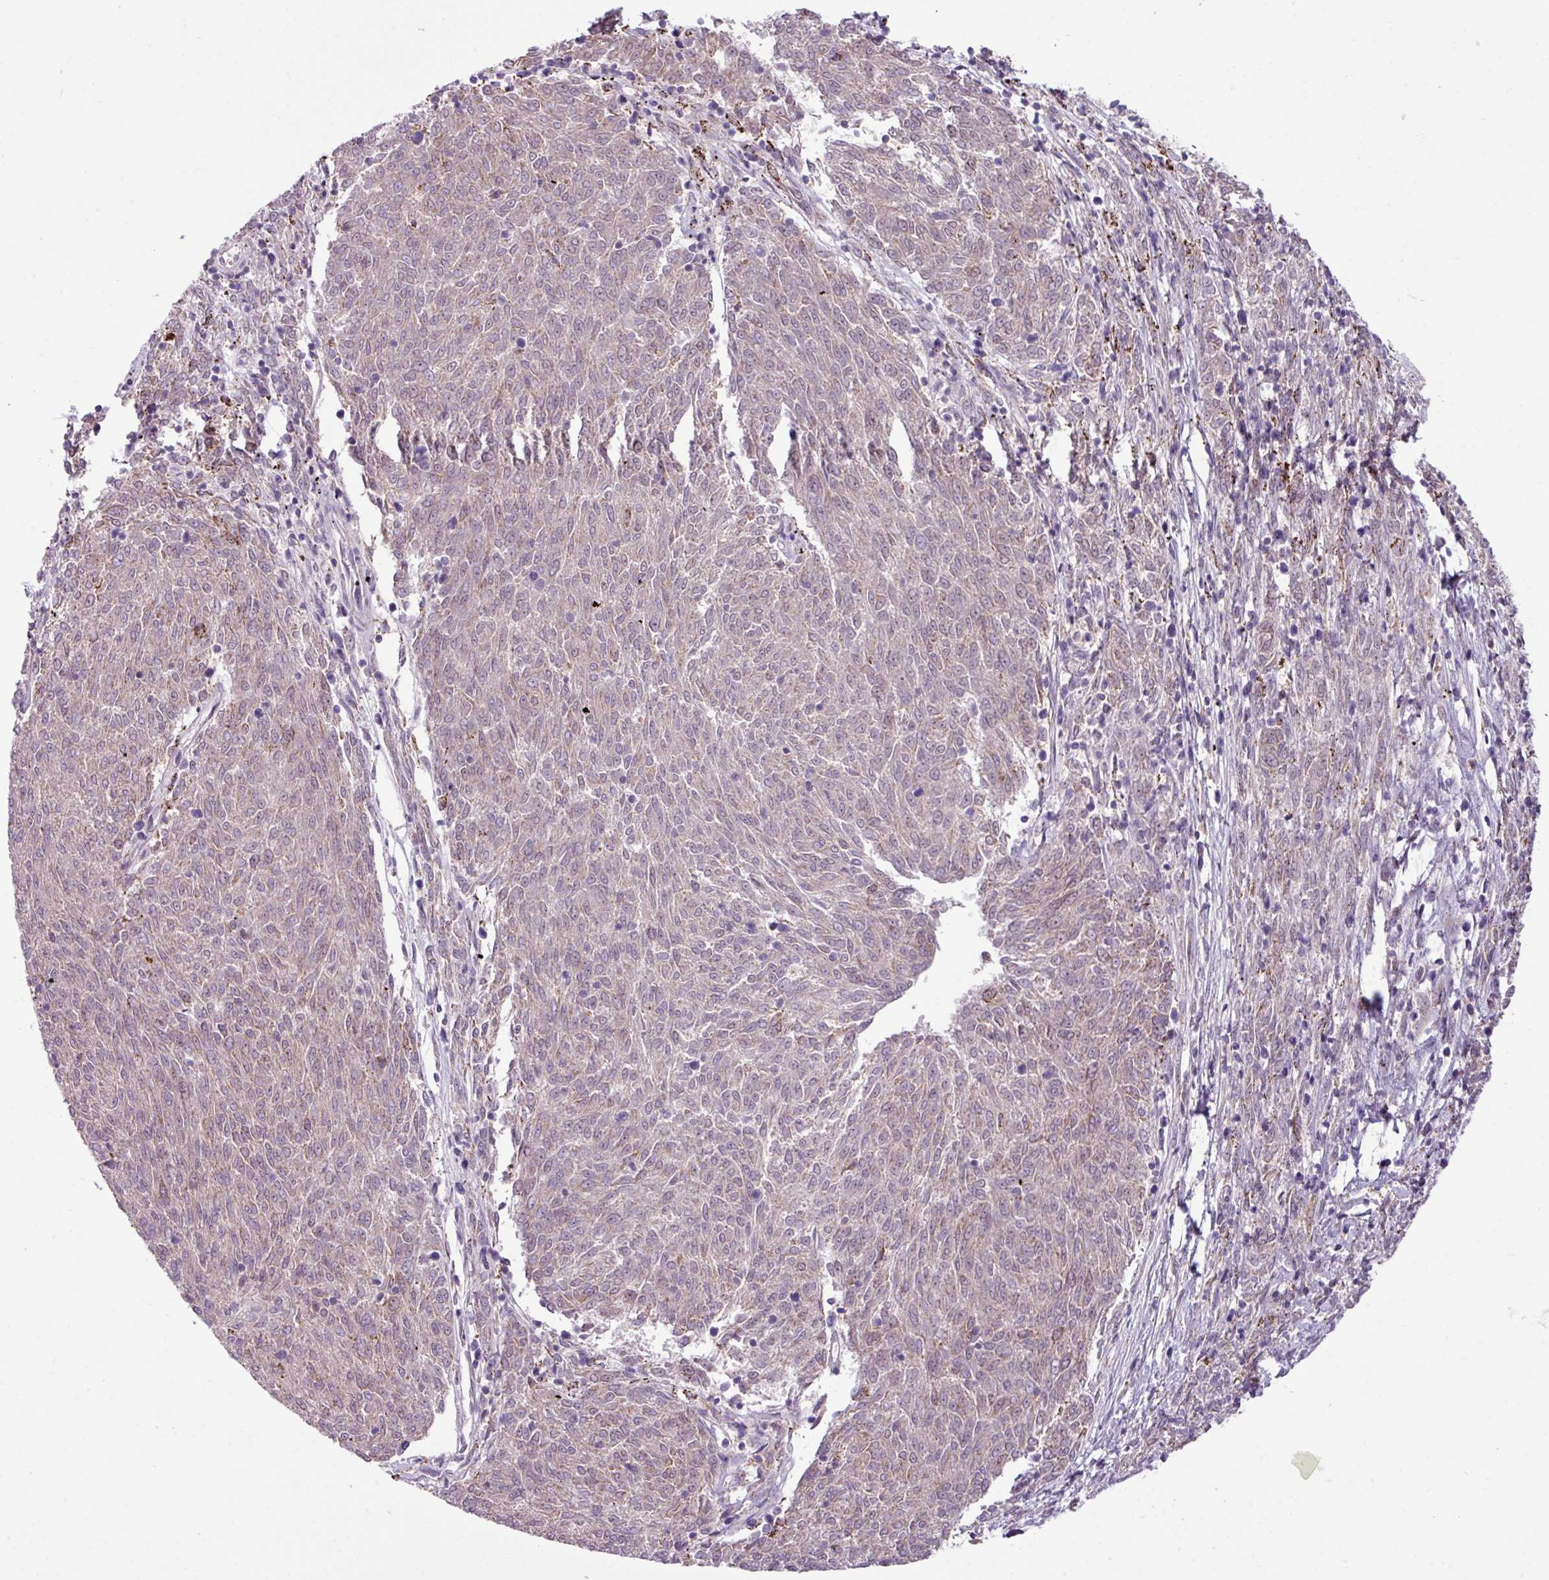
{"staining": {"intensity": "weak", "quantity": "25%-75%", "location": "cytoplasmic/membranous"}, "tissue": "melanoma", "cell_type": "Tumor cells", "image_type": "cancer", "snomed": [{"axis": "morphology", "description": "Malignant melanoma, NOS"}, {"axis": "topography", "description": "Skin"}], "caption": "A low amount of weak cytoplasmic/membranous positivity is appreciated in about 25%-75% of tumor cells in melanoma tissue. (DAB (3,3'-diaminobenzidine) IHC, brown staining for protein, blue staining for nuclei).", "gene": "SGPP1", "patient": {"sex": "female", "age": 72}}